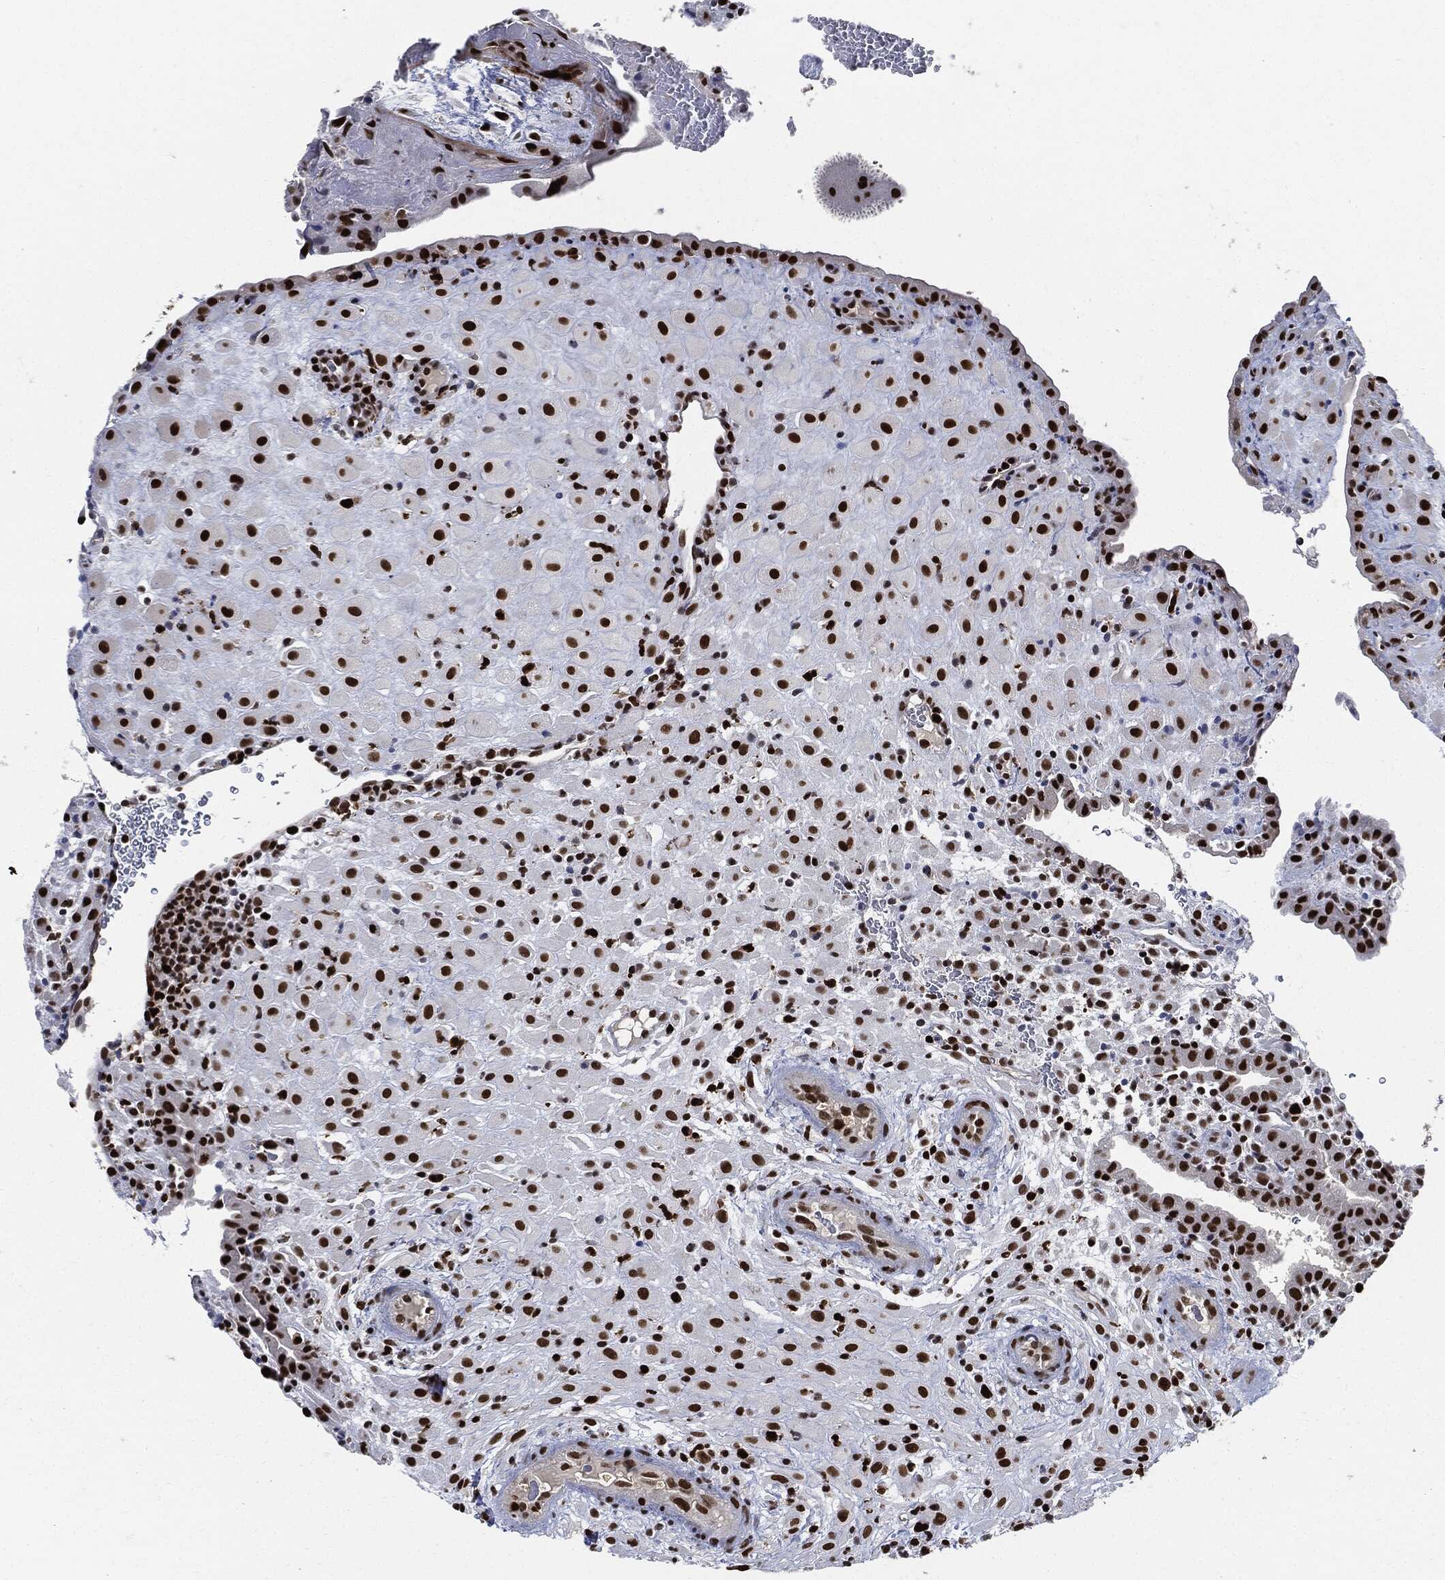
{"staining": {"intensity": "strong", "quantity": ">75%", "location": "nuclear"}, "tissue": "placenta", "cell_type": "Decidual cells", "image_type": "normal", "snomed": [{"axis": "morphology", "description": "Normal tissue, NOS"}, {"axis": "topography", "description": "Placenta"}], "caption": "Immunohistochemical staining of benign human placenta demonstrates strong nuclear protein expression in about >75% of decidual cells.", "gene": "PCNA", "patient": {"sex": "female", "age": 19}}